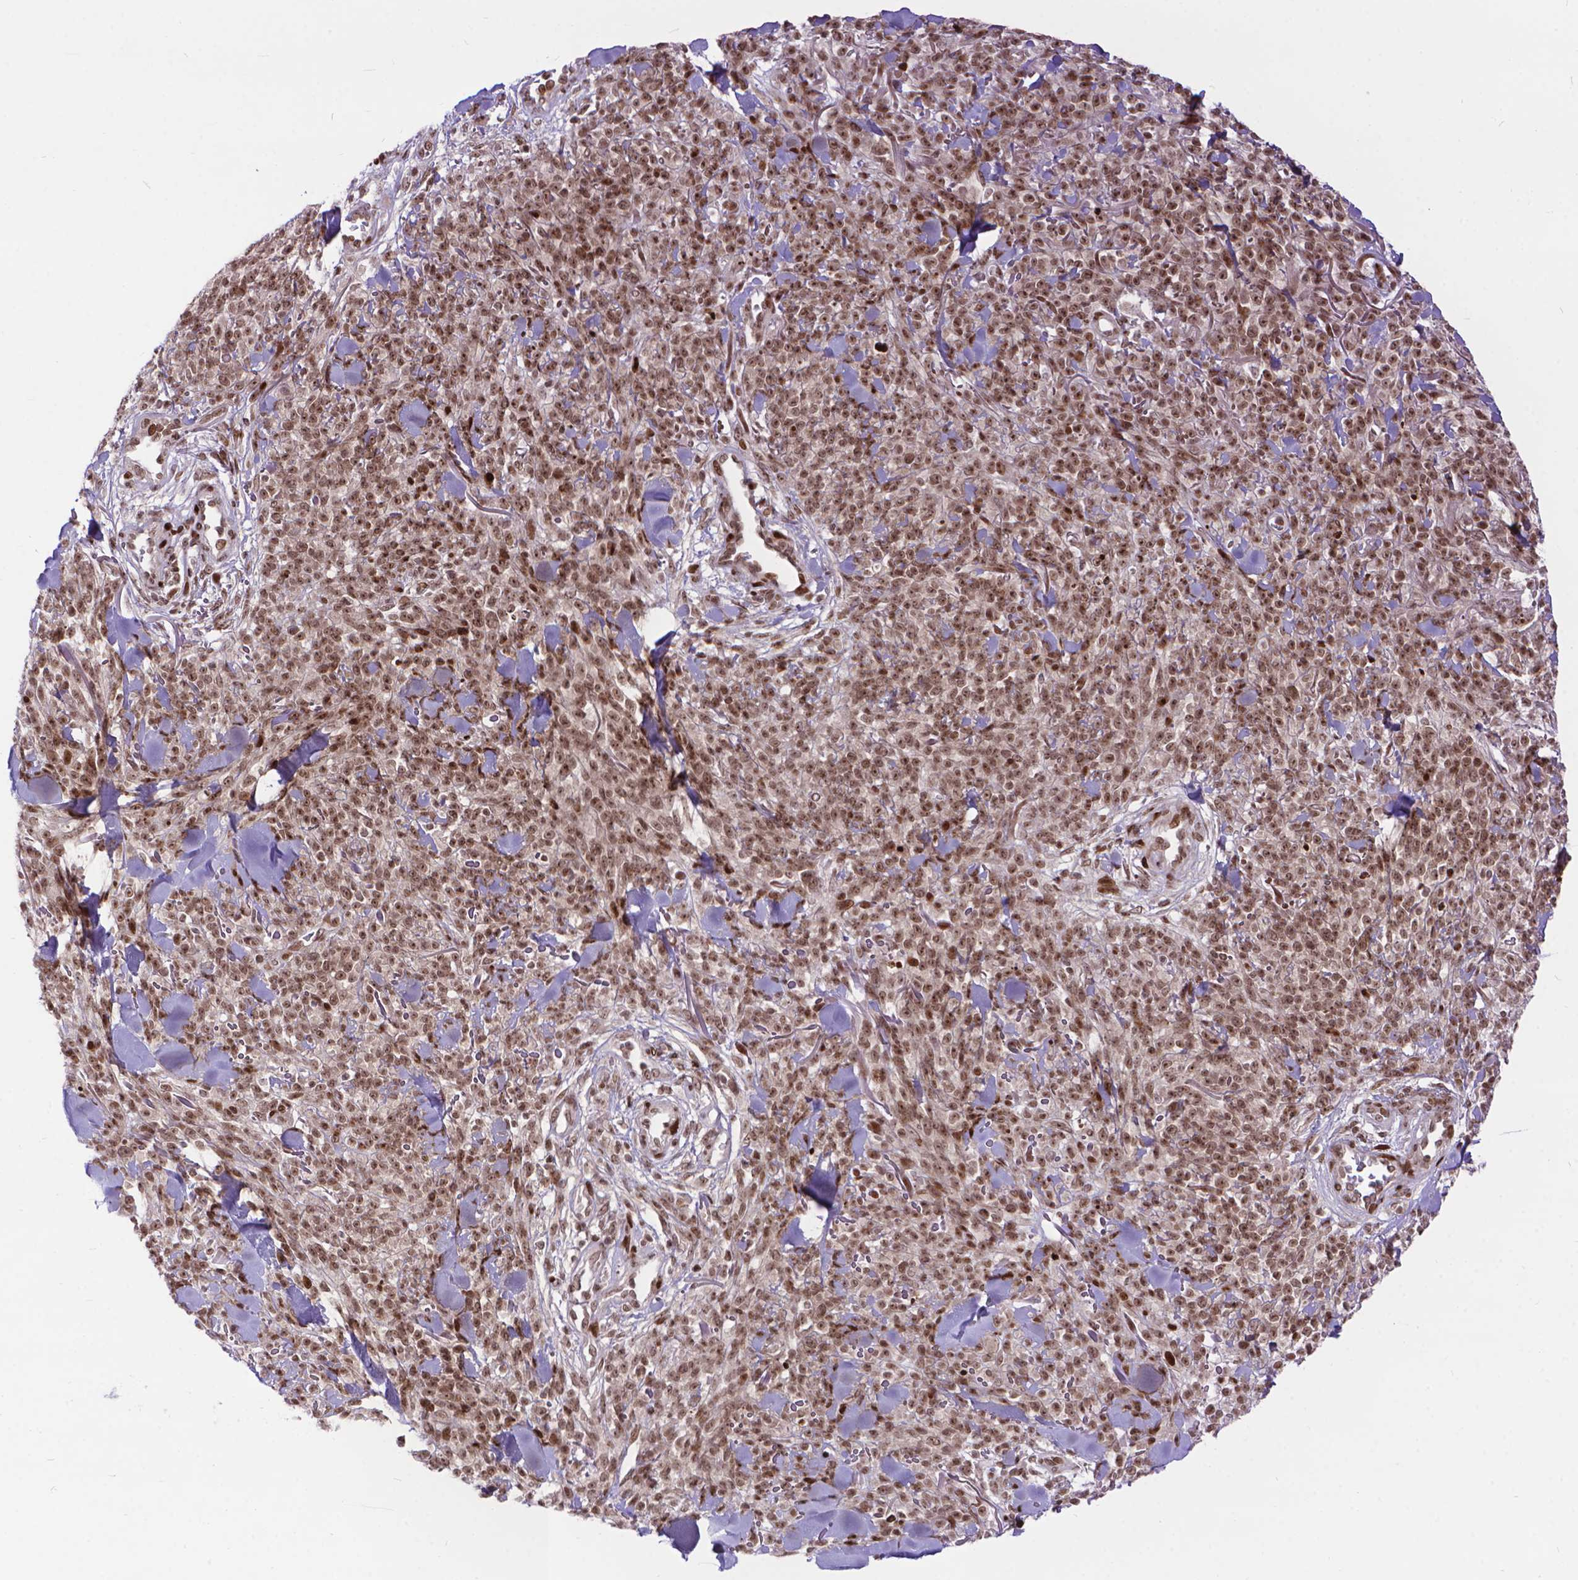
{"staining": {"intensity": "moderate", "quantity": ">75%", "location": "nuclear"}, "tissue": "melanoma", "cell_type": "Tumor cells", "image_type": "cancer", "snomed": [{"axis": "morphology", "description": "Malignant melanoma, NOS"}, {"axis": "topography", "description": "Skin"}, {"axis": "topography", "description": "Skin of trunk"}], "caption": "Immunohistochemistry micrograph of malignant melanoma stained for a protein (brown), which displays medium levels of moderate nuclear staining in about >75% of tumor cells.", "gene": "AMER1", "patient": {"sex": "male", "age": 74}}